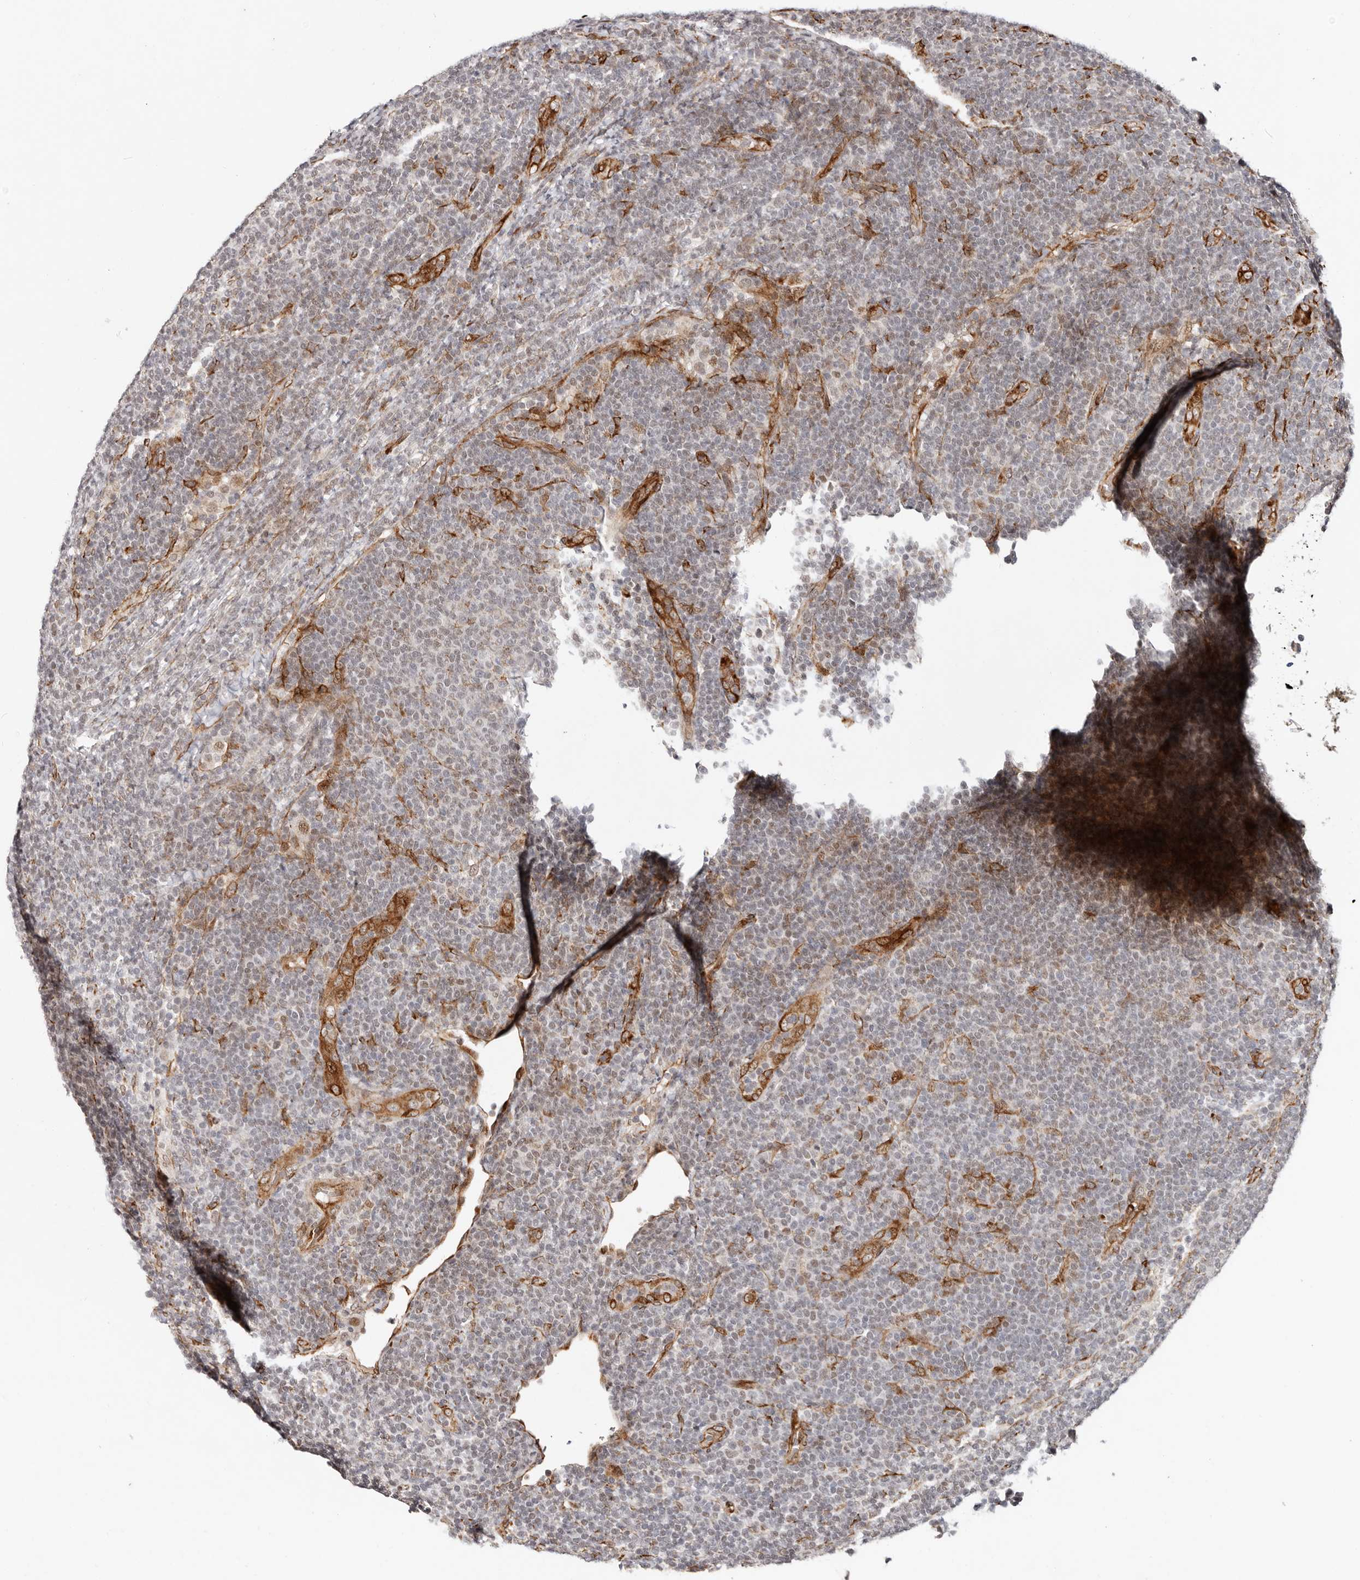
{"staining": {"intensity": "weak", "quantity": "<25%", "location": "nuclear"}, "tissue": "lymphoma", "cell_type": "Tumor cells", "image_type": "cancer", "snomed": [{"axis": "morphology", "description": "Malignant lymphoma, non-Hodgkin's type, Low grade"}, {"axis": "topography", "description": "Lymph node"}], "caption": "The photomicrograph reveals no staining of tumor cells in malignant lymphoma, non-Hodgkin's type (low-grade).", "gene": "BCL2L15", "patient": {"sex": "male", "age": 66}}